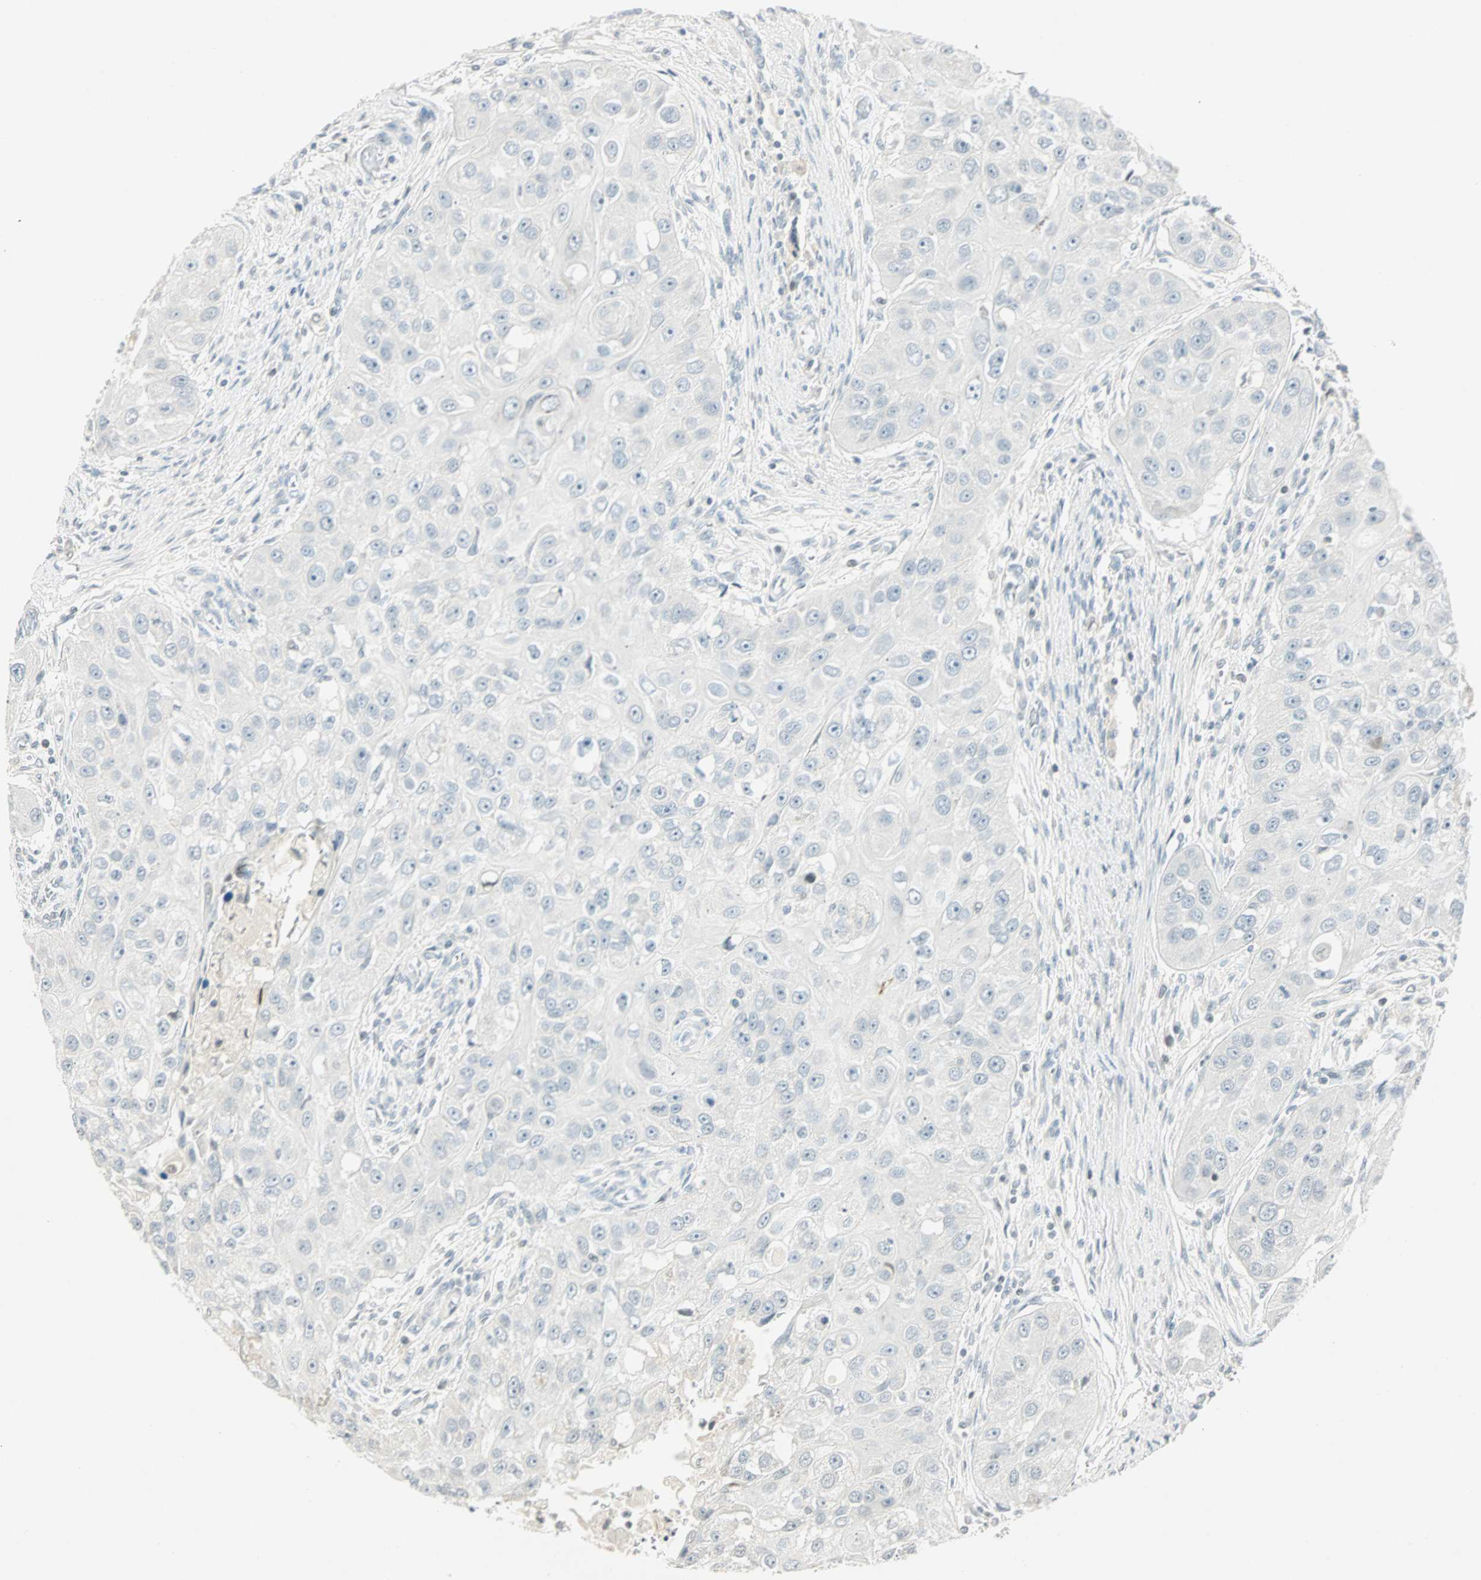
{"staining": {"intensity": "weak", "quantity": "<25%", "location": "nuclear"}, "tissue": "head and neck cancer", "cell_type": "Tumor cells", "image_type": "cancer", "snomed": [{"axis": "morphology", "description": "Normal tissue, NOS"}, {"axis": "morphology", "description": "Squamous cell carcinoma, NOS"}, {"axis": "topography", "description": "Skeletal muscle"}, {"axis": "topography", "description": "Head-Neck"}], "caption": "Immunohistochemistry micrograph of head and neck cancer (squamous cell carcinoma) stained for a protein (brown), which shows no staining in tumor cells.", "gene": "SMAD3", "patient": {"sex": "male", "age": 51}}